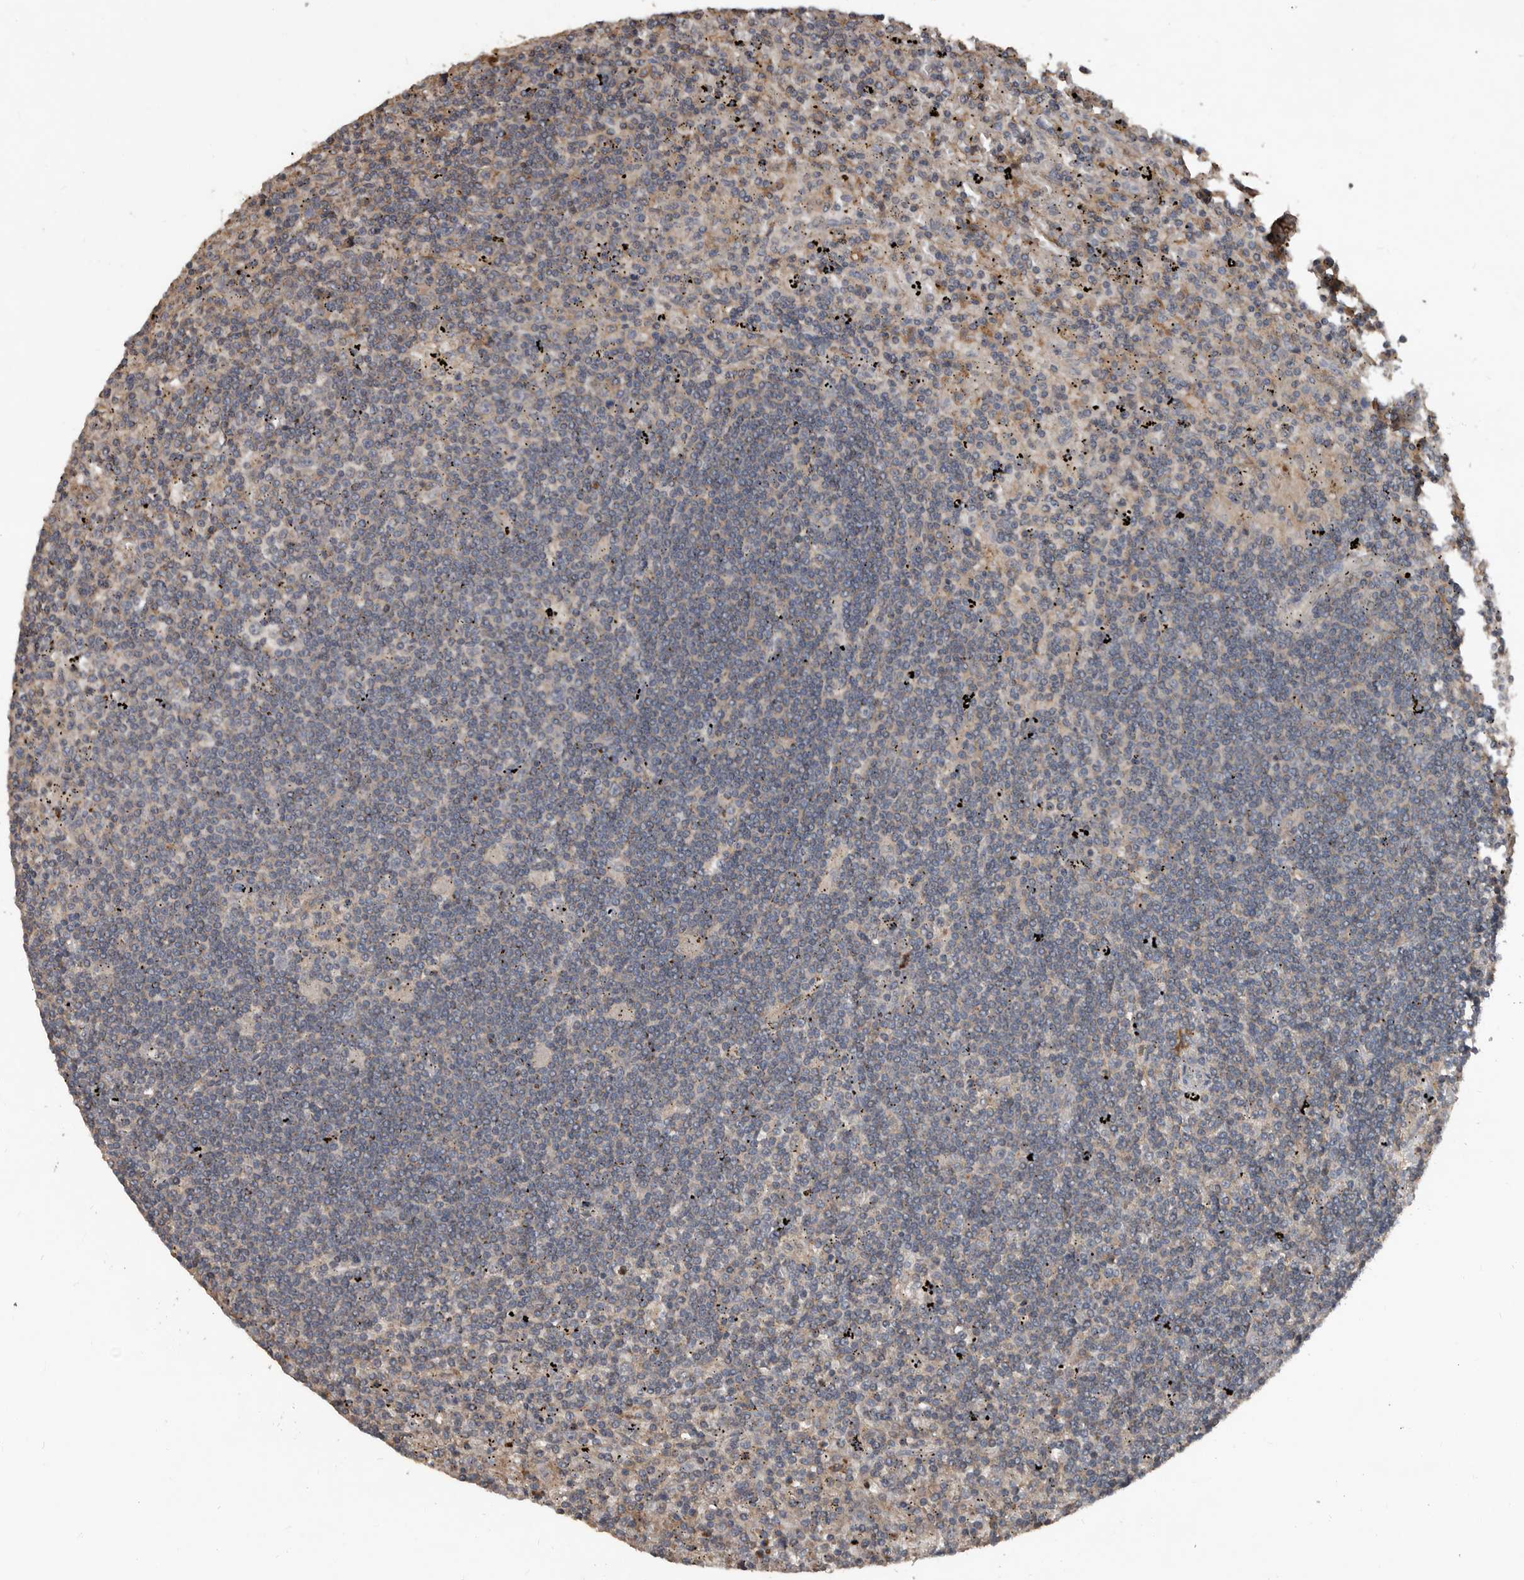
{"staining": {"intensity": "negative", "quantity": "none", "location": "none"}, "tissue": "lymphoma", "cell_type": "Tumor cells", "image_type": "cancer", "snomed": [{"axis": "morphology", "description": "Malignant lymphoma, non-Hodgkin's type, Low grade"}, {"axis": "topography", "description": "Spleen"}], "caption": "Low-grade malignant lymphoma, non-Hodgkin's type stained for a protein using IHC demonstrates no positivity tumor cells.", "gene": "GREB1", "patient": {"sex": "male", "age": 76}}